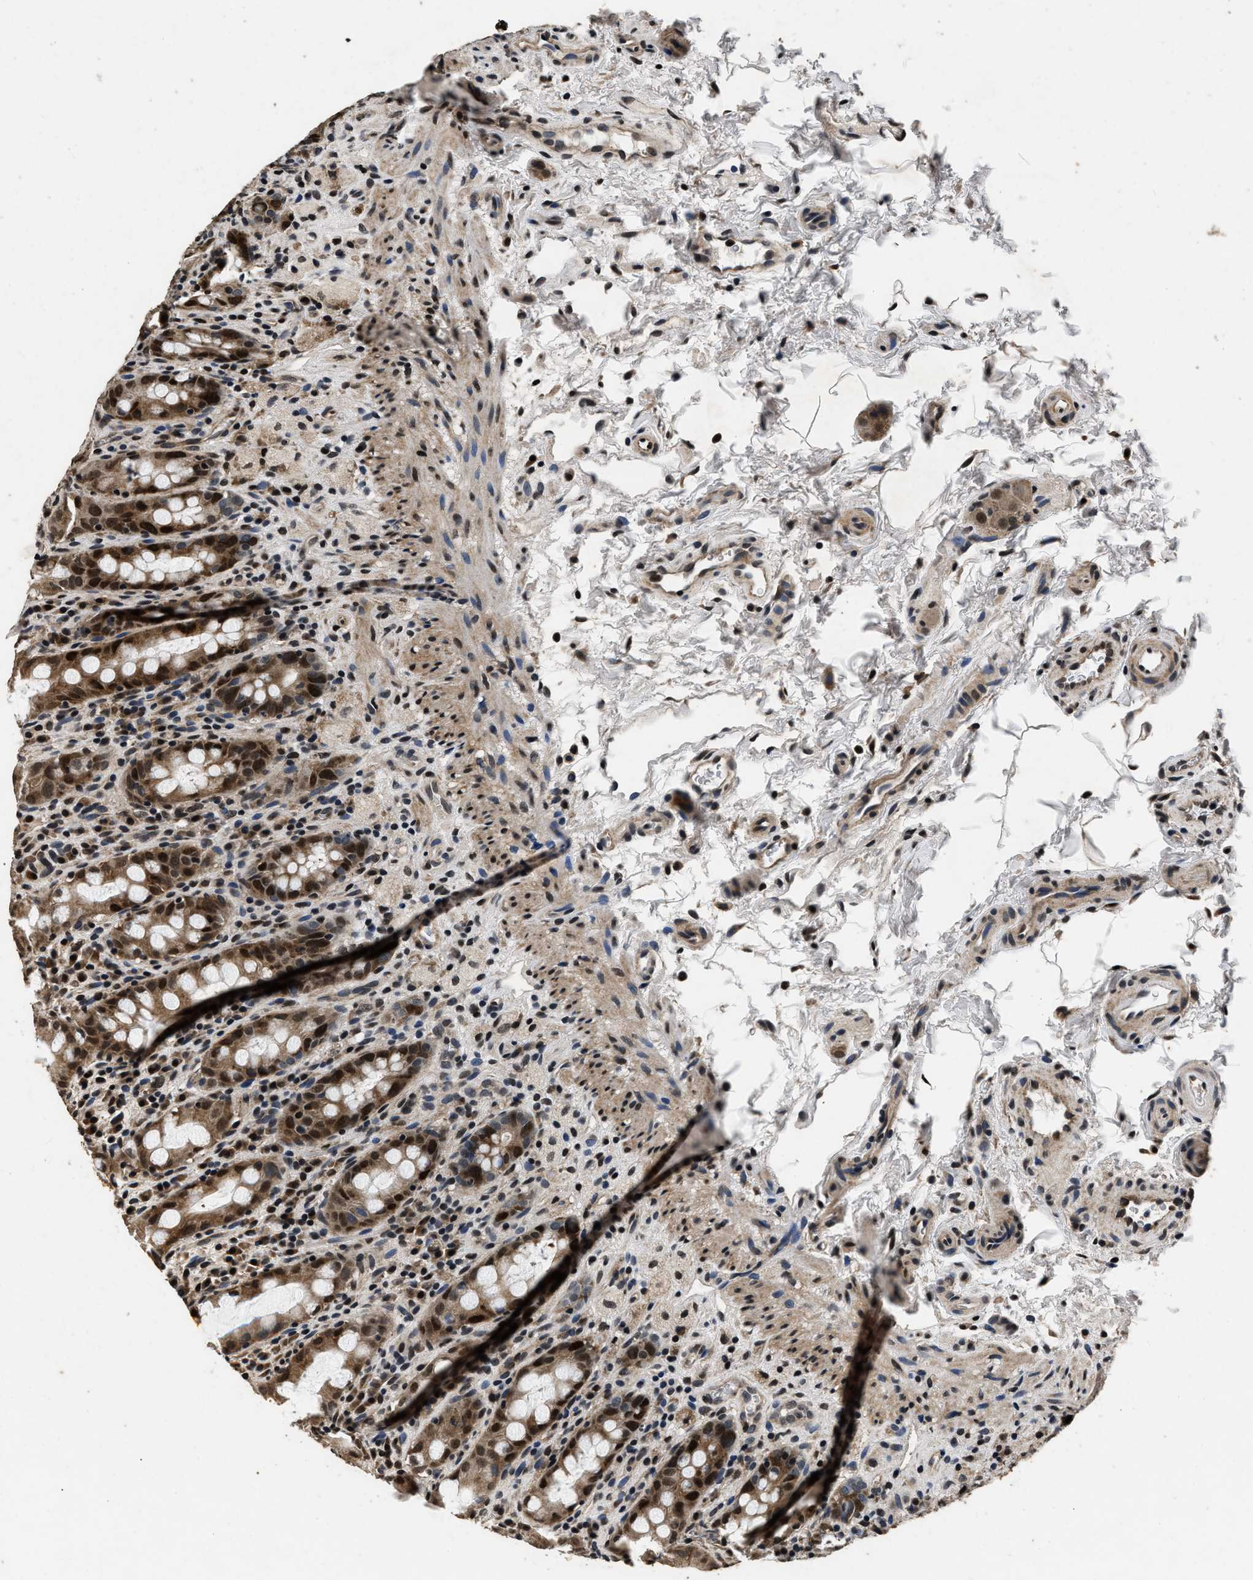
{"staining": {"intensity": "strong", "quantity": ">75%", "location": "cytoplasmic/membranous,nuclear"}, "tissue": "rectum", "cell_type": "Glandular cells", "image_type": "normal", "snomed": [{"axis": "morphology", "description": "Normal tissue, NOS"}, {"axis": "topography", "description": "Rectum"}], "caption": "Protein expression analysis of normal rectum shows strong cytoplasmic/membranous,nuclear expression in approximately >75% of glandular cells. The protein is shown in brown color, while the nuclei are stained blue.", "gene": "CSTF1", "patient": {"sex": "male", "age": 44}}